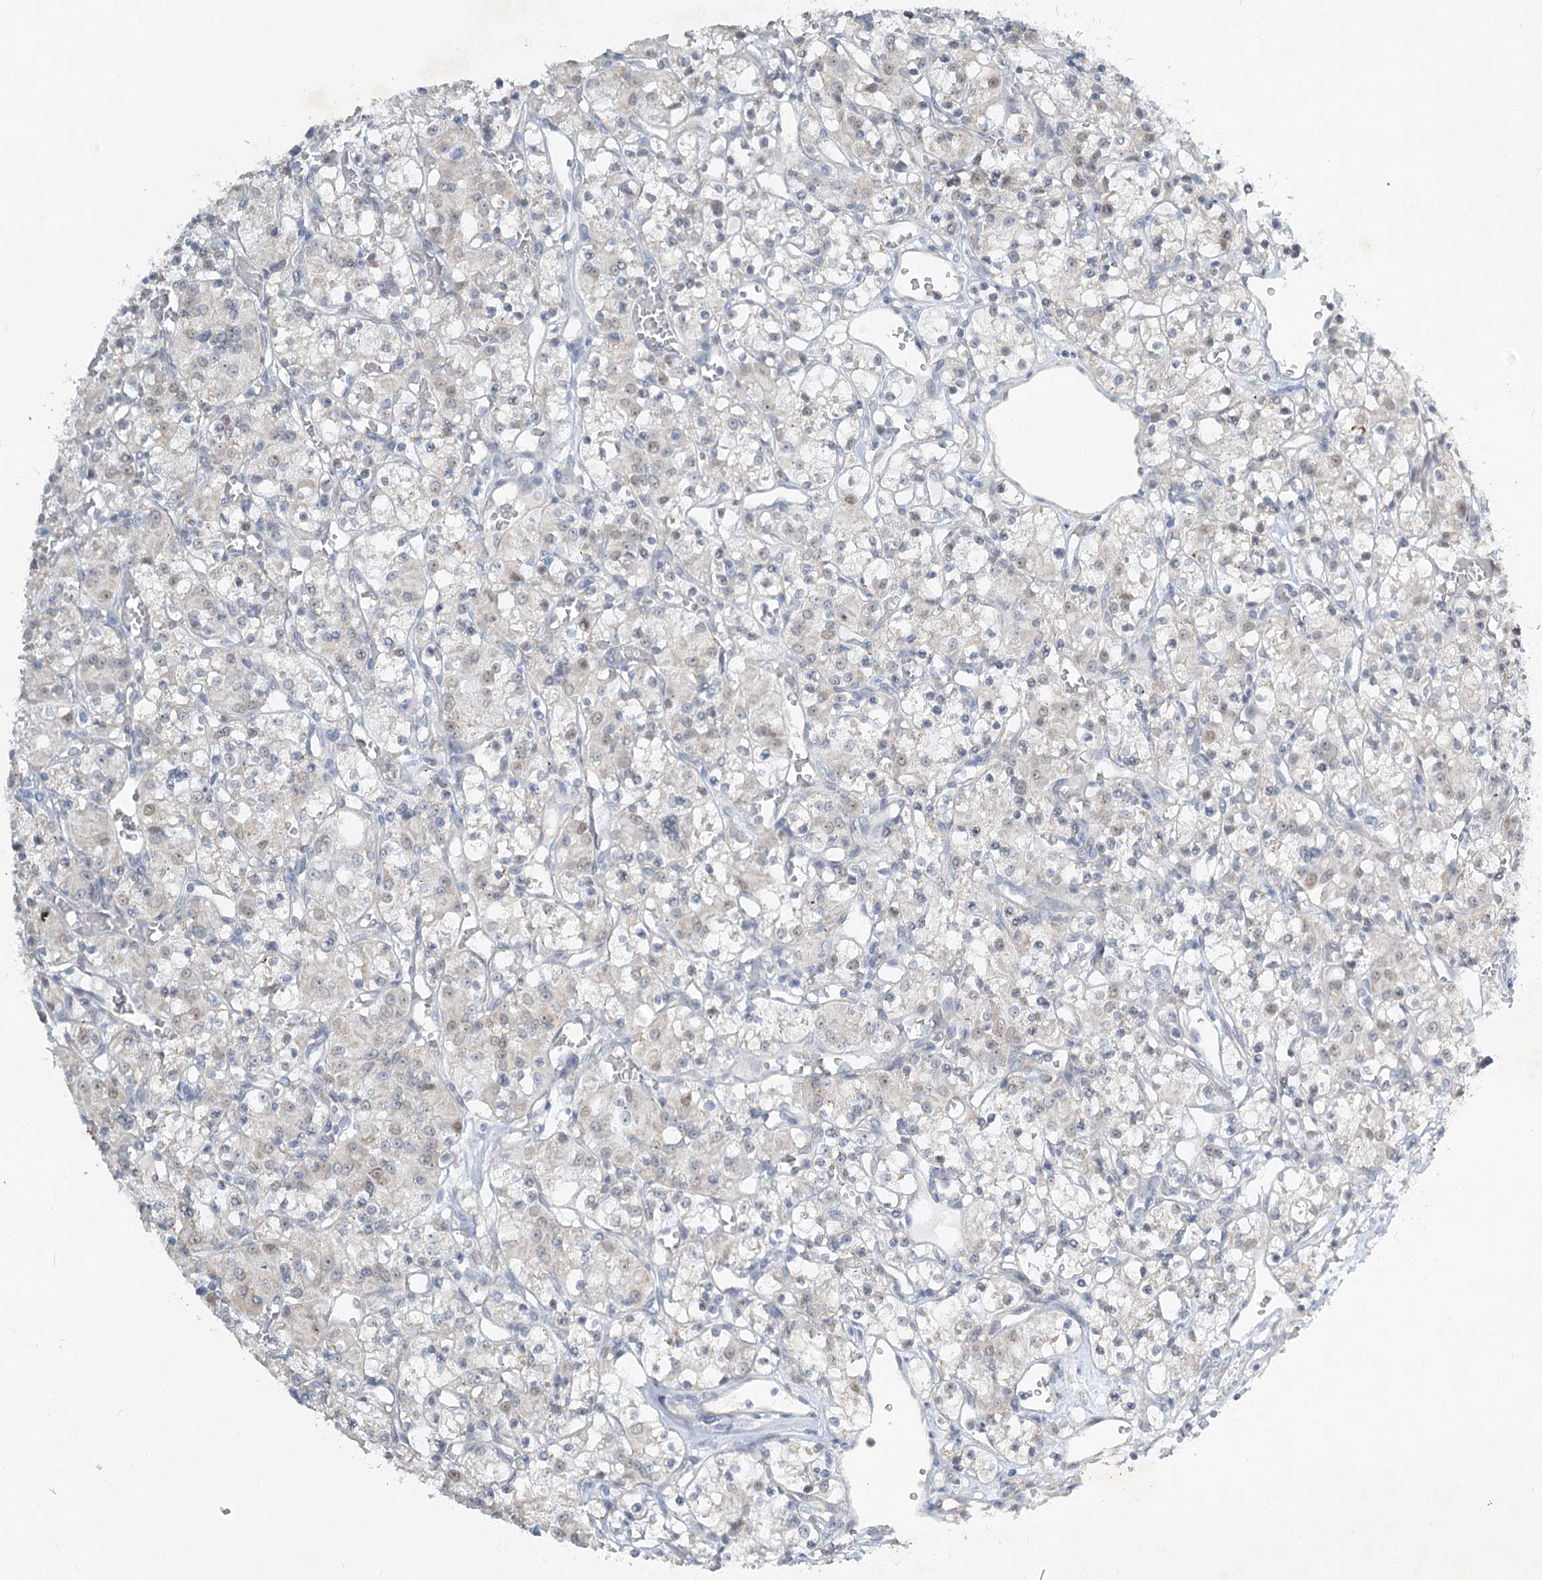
{"staining": {"intensity": "negative", "quantity": "none", "location": "none"}, "tissue": "renal cancer", "cell_type": "Tumor cells", "image_type": "cancer", "snomed": [{"axis": "morphology", "description": "Adenocarcinoma, NOS"}, {"axis": "topography", "description": "Kidney"}], "caption": "This is a photomicrograph of immunohistochemistry staining of renal adenocarcinoma, which shows no expression in tumor cells. Brightfield microscopy of immunohistochemistry (IHC) stained with DAB (brown) and hematoxylin (blue), captured at high magnification.", "gene": "ABITRAM", "patient": {"sex": "female", "age": 59}}